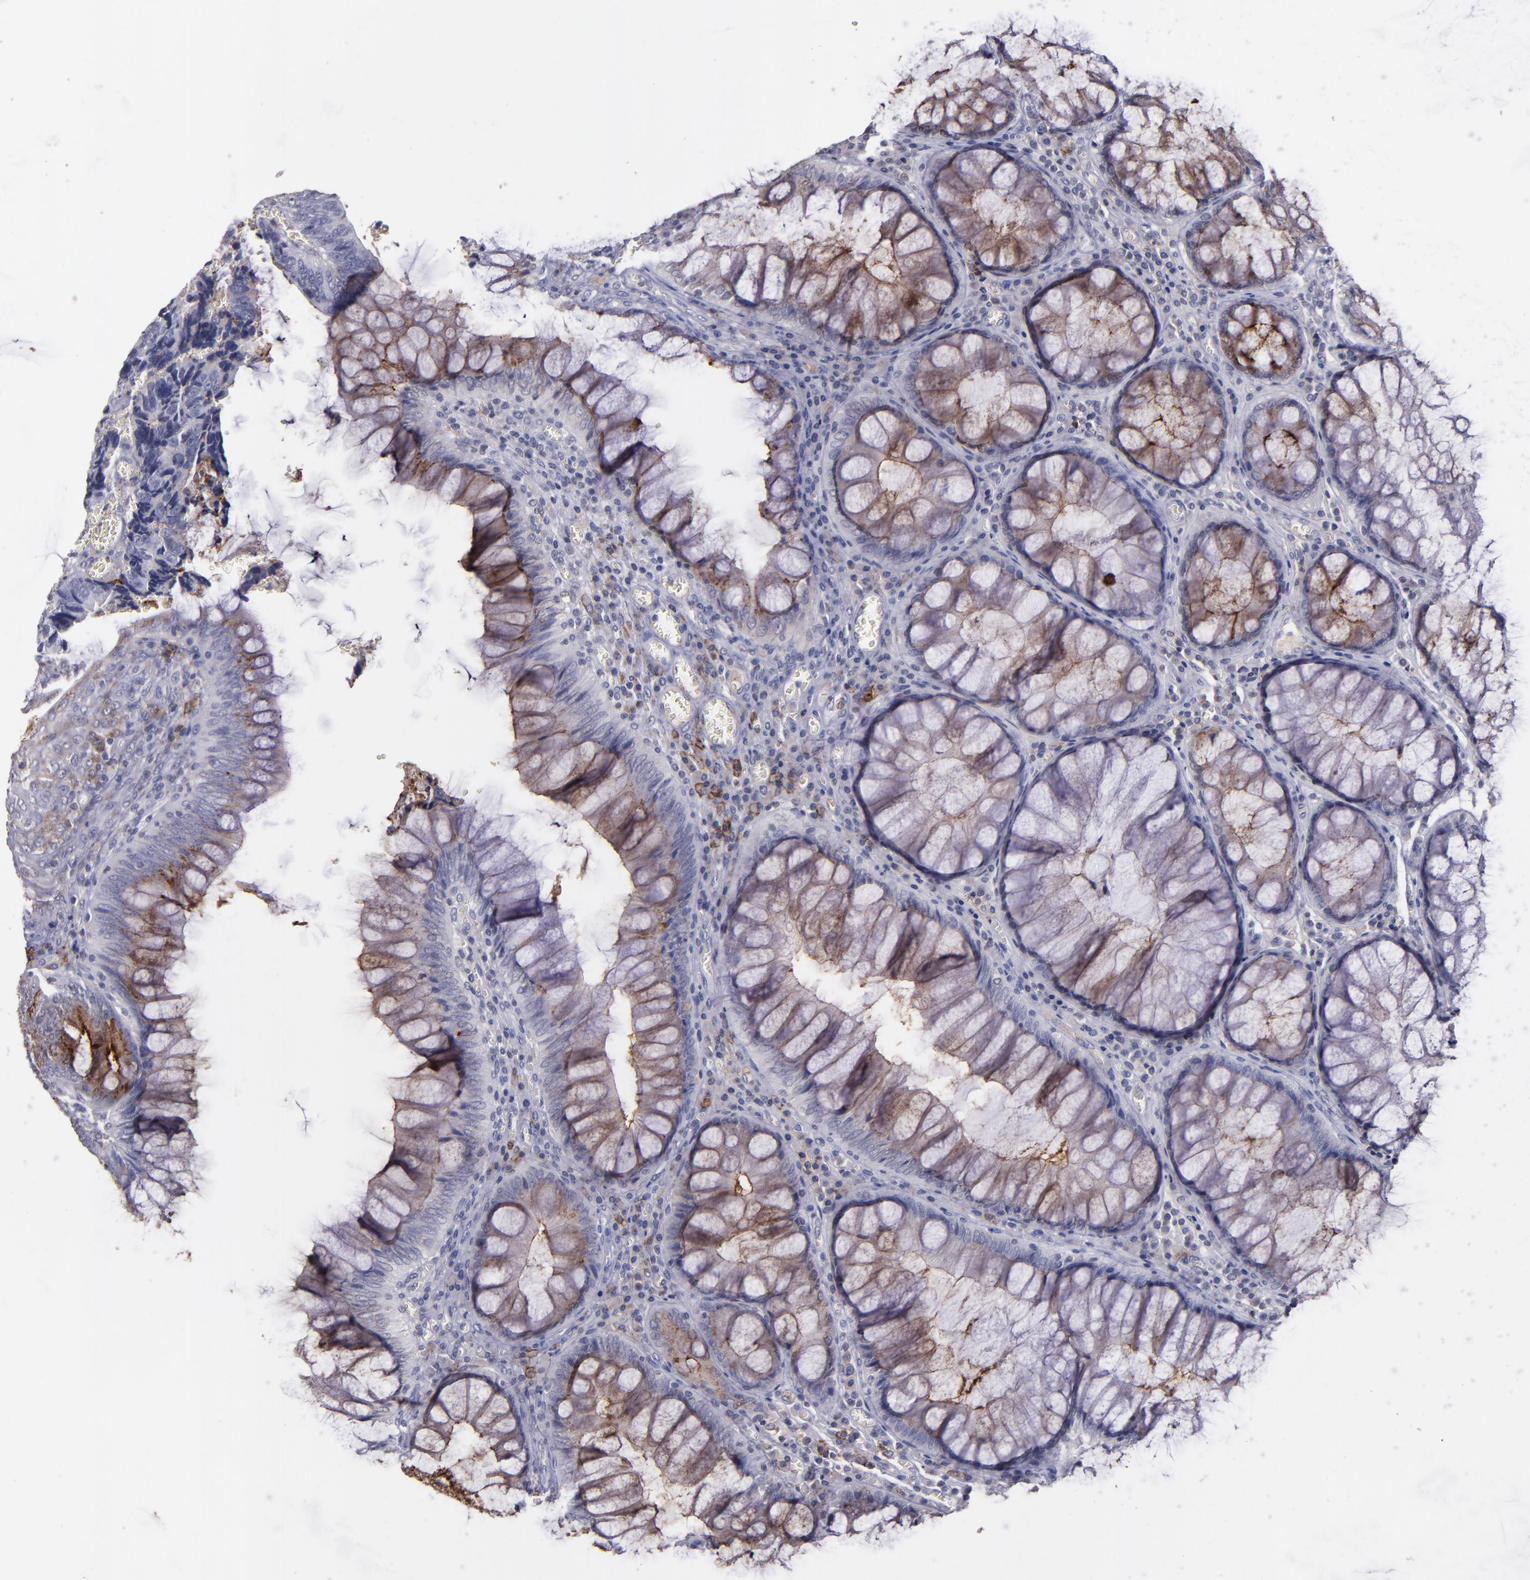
{"staining": {"intensity": "moderate", "quantity": "25%-75%", "location": "cytoplasmic/membranous"}, "tissue": "colorectal cancer", "cell_type": "Tumor cells", "image_type": "cancer", "snomed": [{"axis": "morphology", "description": "Adenocarcinoma, NOS"}, {"axis": "topography", "description": "Colon"}], "caption": "Moderate cytoplasmic/membranous protein staining is appreciated in approximately 25%-75% of tumor cells in colorectal adenocarcinoma. (DAB IHC with brightfield microscopy, high magnification).", "gene": "MFGE8", "patient": {"sex": "male", "age": 72}}